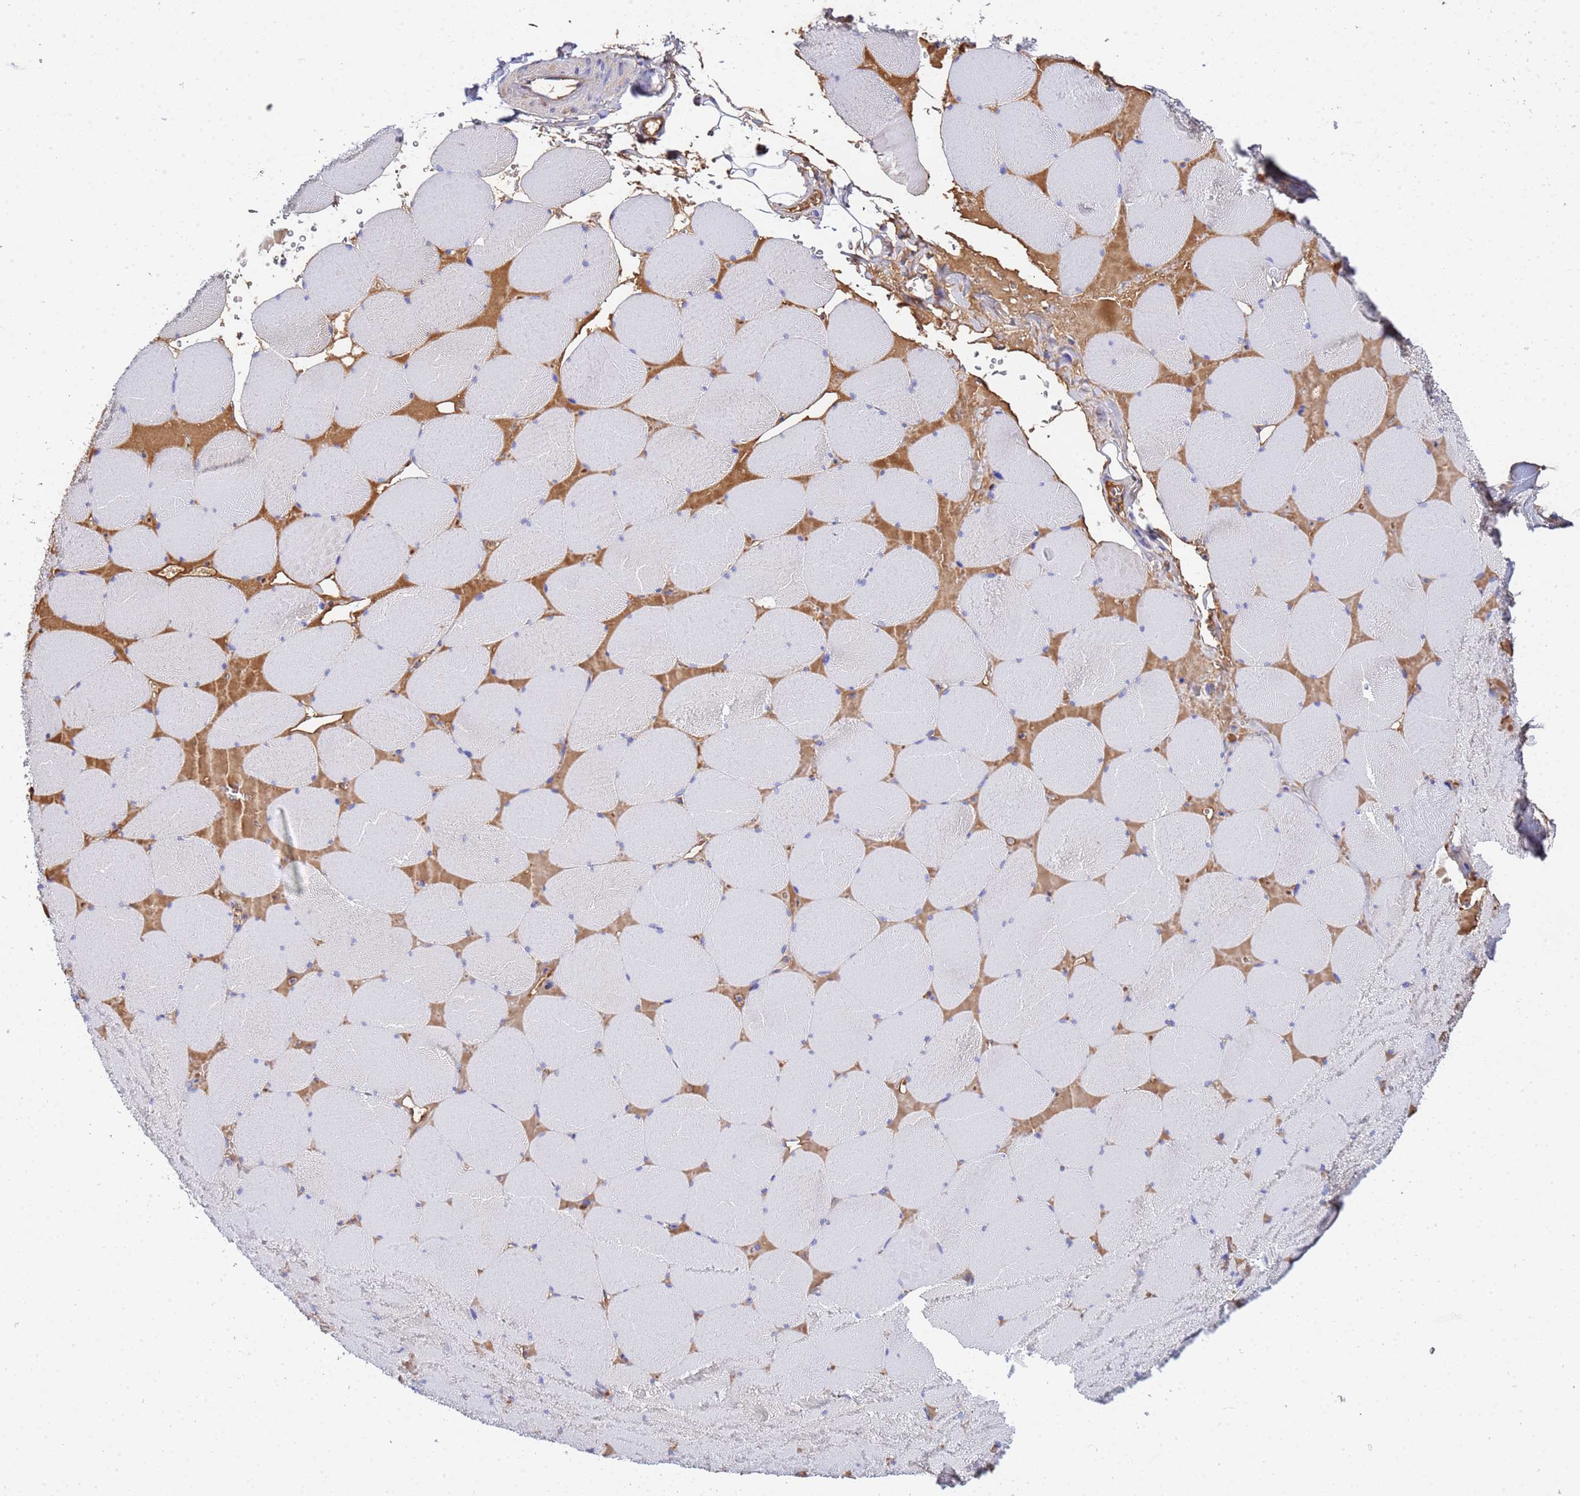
{"staining": {"intensity": "negative", "quantity": "none", "location": "none"}, "tissue": "skeletal muscle", "cell_type": "Myocytes", "image_type": "normal", "snomed": [{"axis": "morphology", "description": "Normal tissue, NOS"}, {"axis": "topography", "description": "Skeletal muscle"}, {"axis": "topography", "description": "Head-Neck"}], "caption": "DAB immunohistochemical staining of unremarkable human skeletal muscle displays no significant staining in myocytes.", "gene": "GLUD1", "patient": {"sex": "male", "age": 66}}